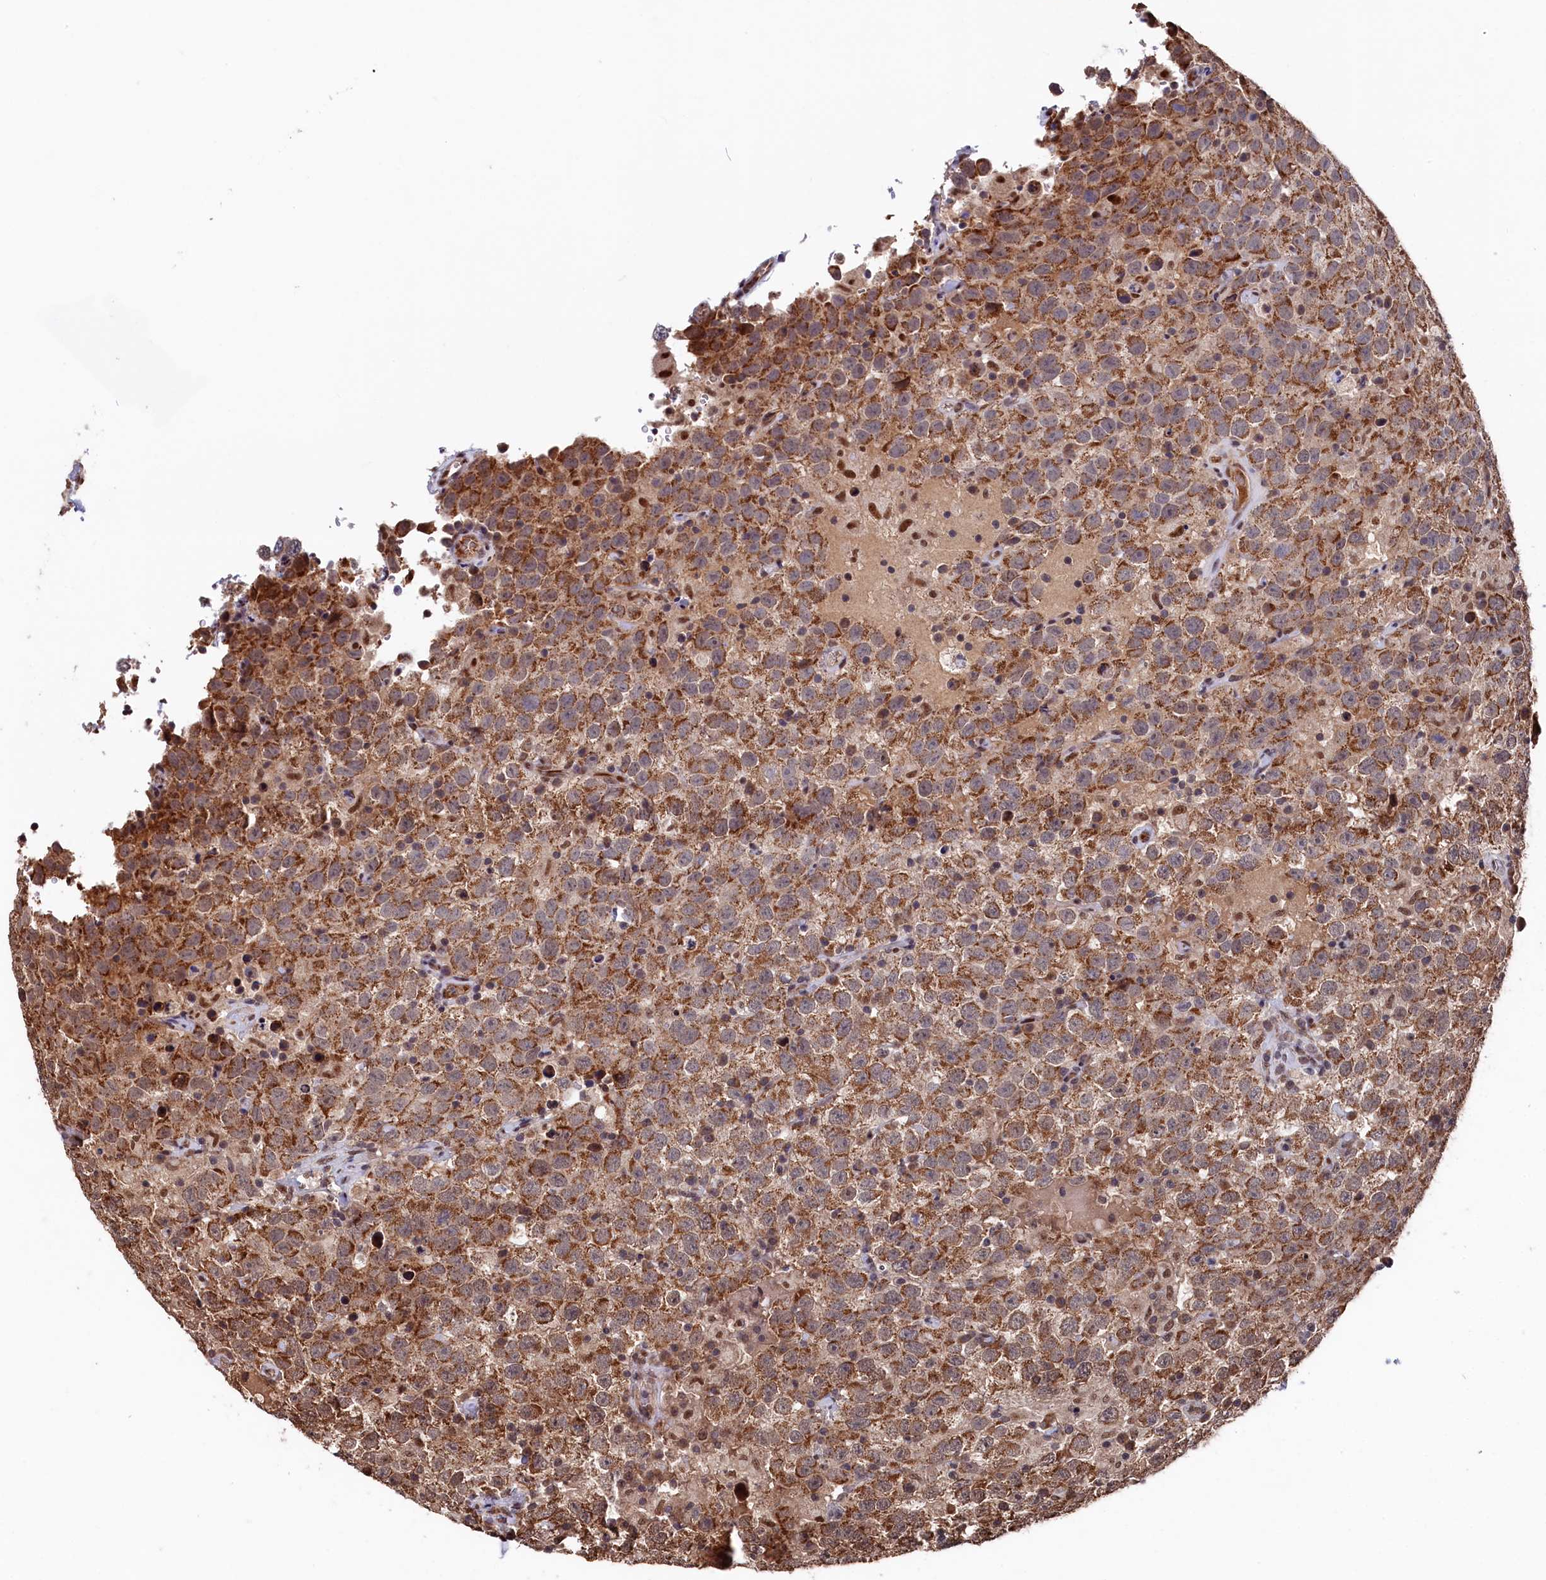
{"staining": {"intensity": "strong", "quantity": ">75%", "location": "cytoplasmic/membranous"}, "tissue": "testis cancer", "cell_type": "Tumor cells", "image_type": "cancer", "snomed": [{"axis": "morphology", "description": "Seminoma, NOS"}, {"axis": "topography", "description": "Testis"}], "caption": "Protein expression analysis of testis cancer reveals strong cytoplasmic/membranous staining in approximately >75% of tumor cells.", "gene": "CLPX", "patient": {"sex": "male", "age": 41}}